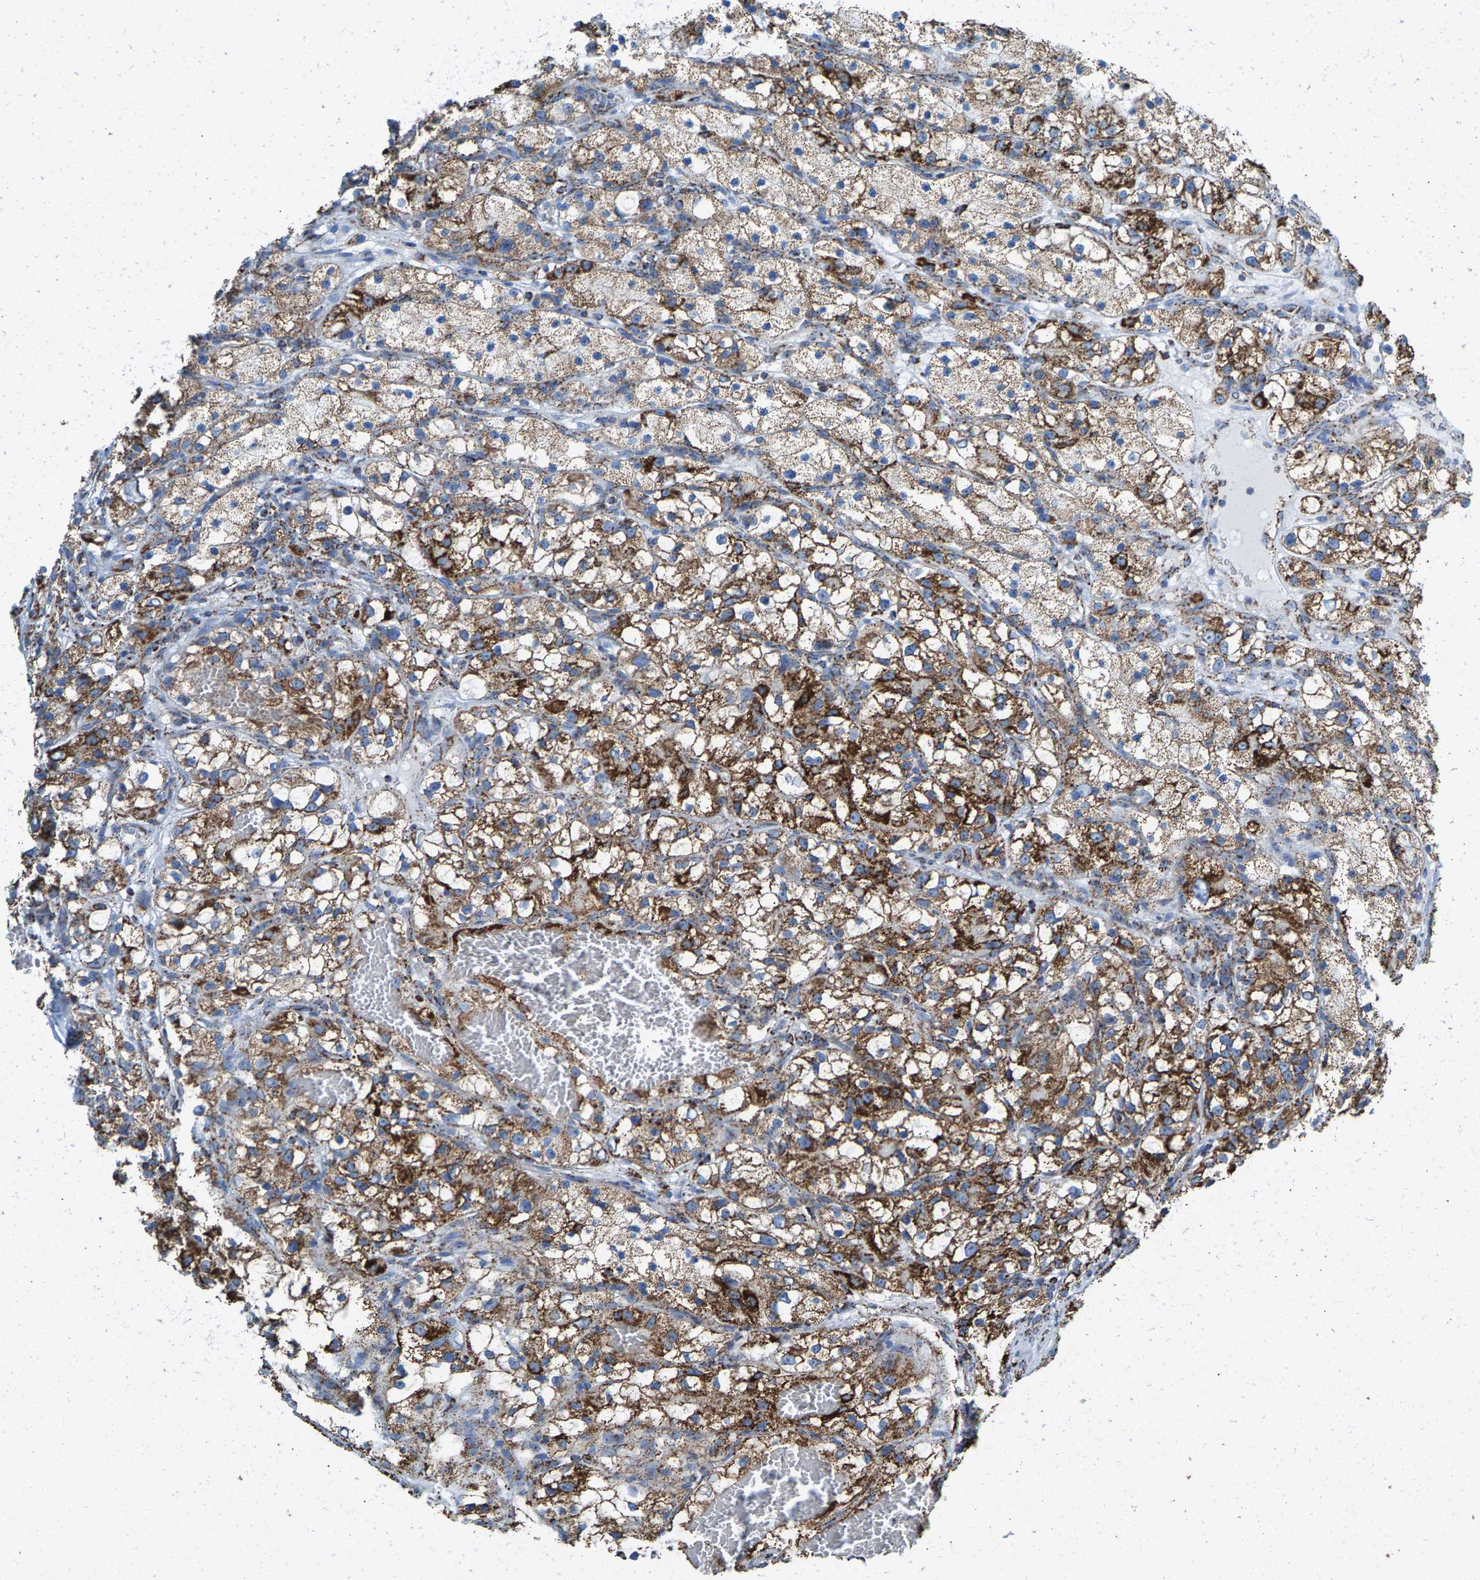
{"staining": {"intensity": "moderate", "quantity": ">75%", "location": "cytoplasmic/membranous"}, "tissue": "renal cancer", "cell_type": "Tumor cells", "image_type": "cancer", "snomed": [{"axis": "morphology", "description": "Adenocarcinoma, NOS"}, {"axis": "topography", "description": "Kidney"}], "caption": "This is a histology image of immunohistochemistry staining of renal adenocarcinoma, which shows moderate expression in the cytoplasmic/membranous of tumor cells.", "gene": "ECHS1", "patient": {"sex": "female", "age": 57}}